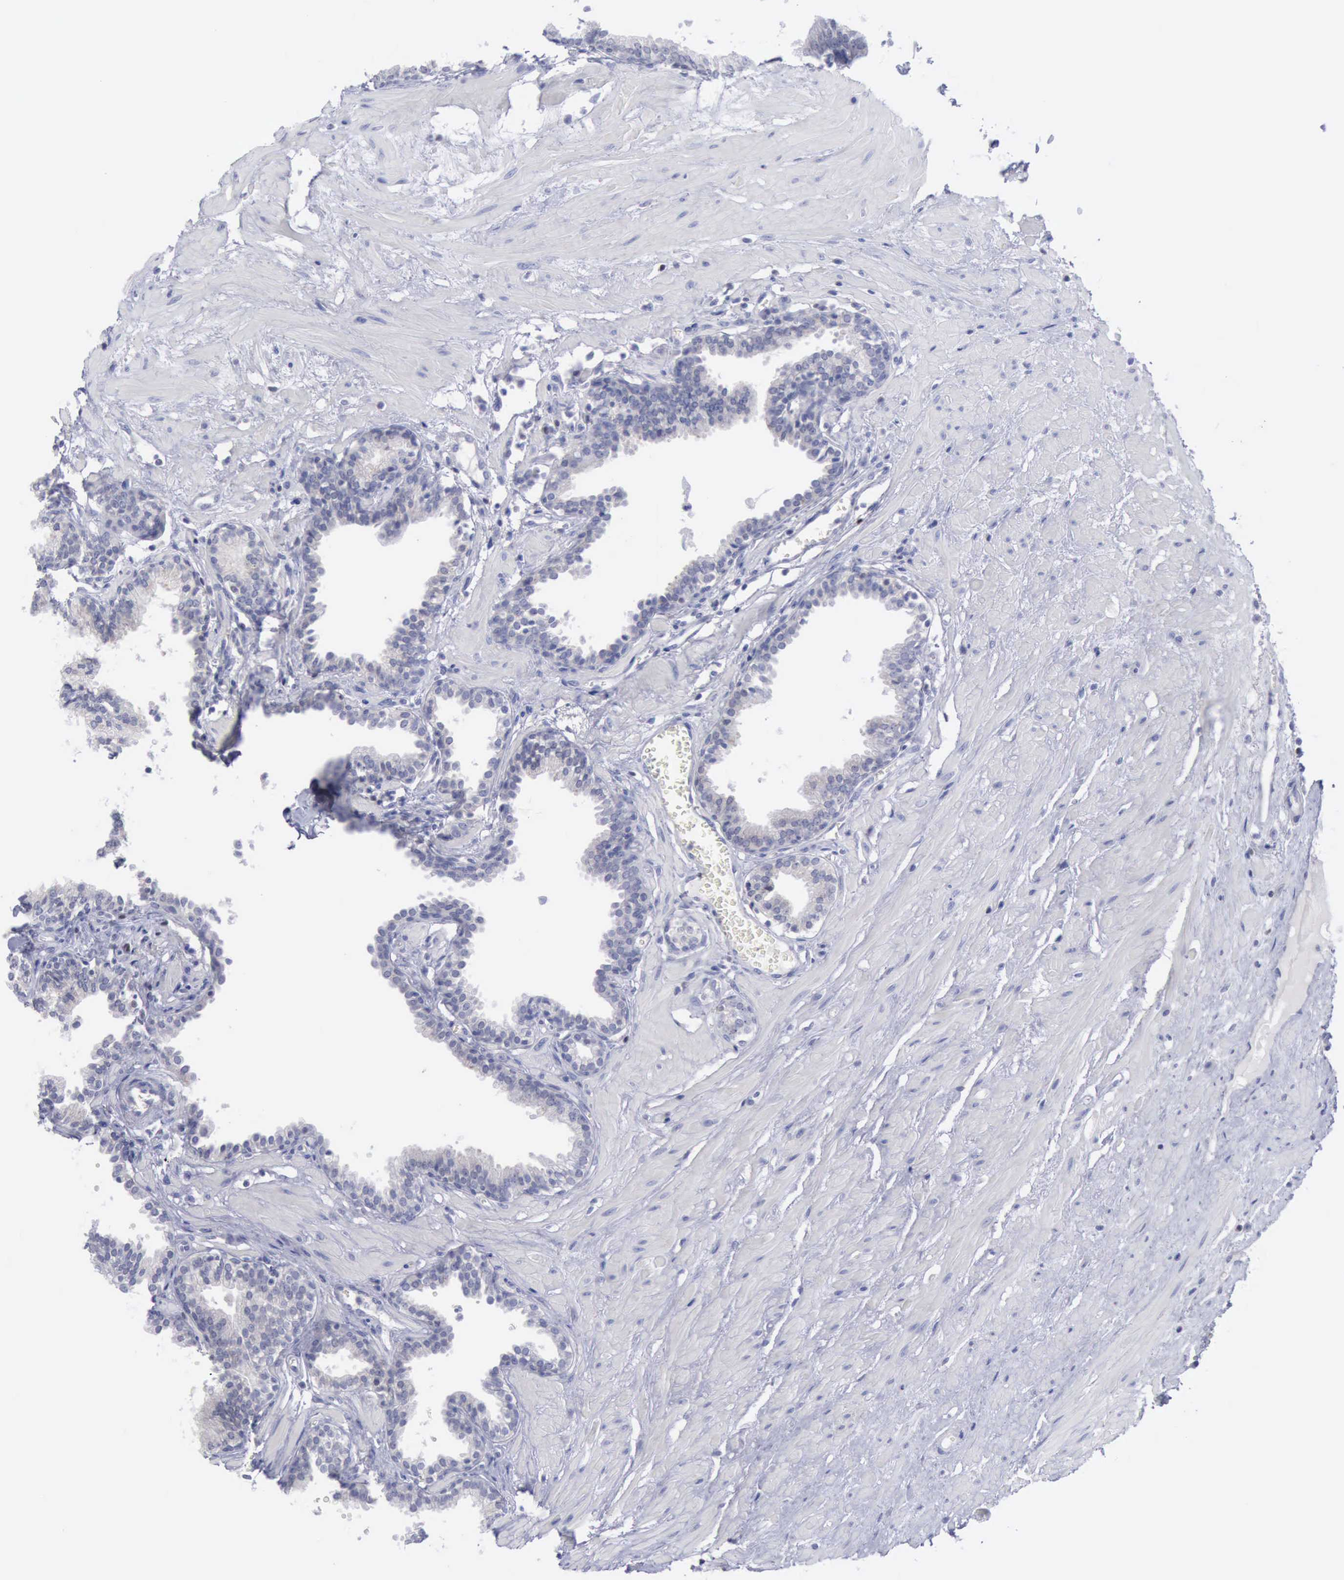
{"staining": {"intensity": "negative", "quantity": "none", "location": "none"}, "tissue": "prostate", "cell_type": "Glandular cells", "image_type": "normal", "snomed": [{"axis": "morphology", "description": "Normal tissue, NOS"}, {"axis": "topography", "description": "Prostate"}], "caption": "There is no significant staining in glandular cells of prostate. The staining is performed using DAB (3,3'-diaminobenzidine) brown chromogen with nuclei counter-stained in using hematoxylin.", "gene": "SATB2", "patient": {"sex": "male", "age": 64}}